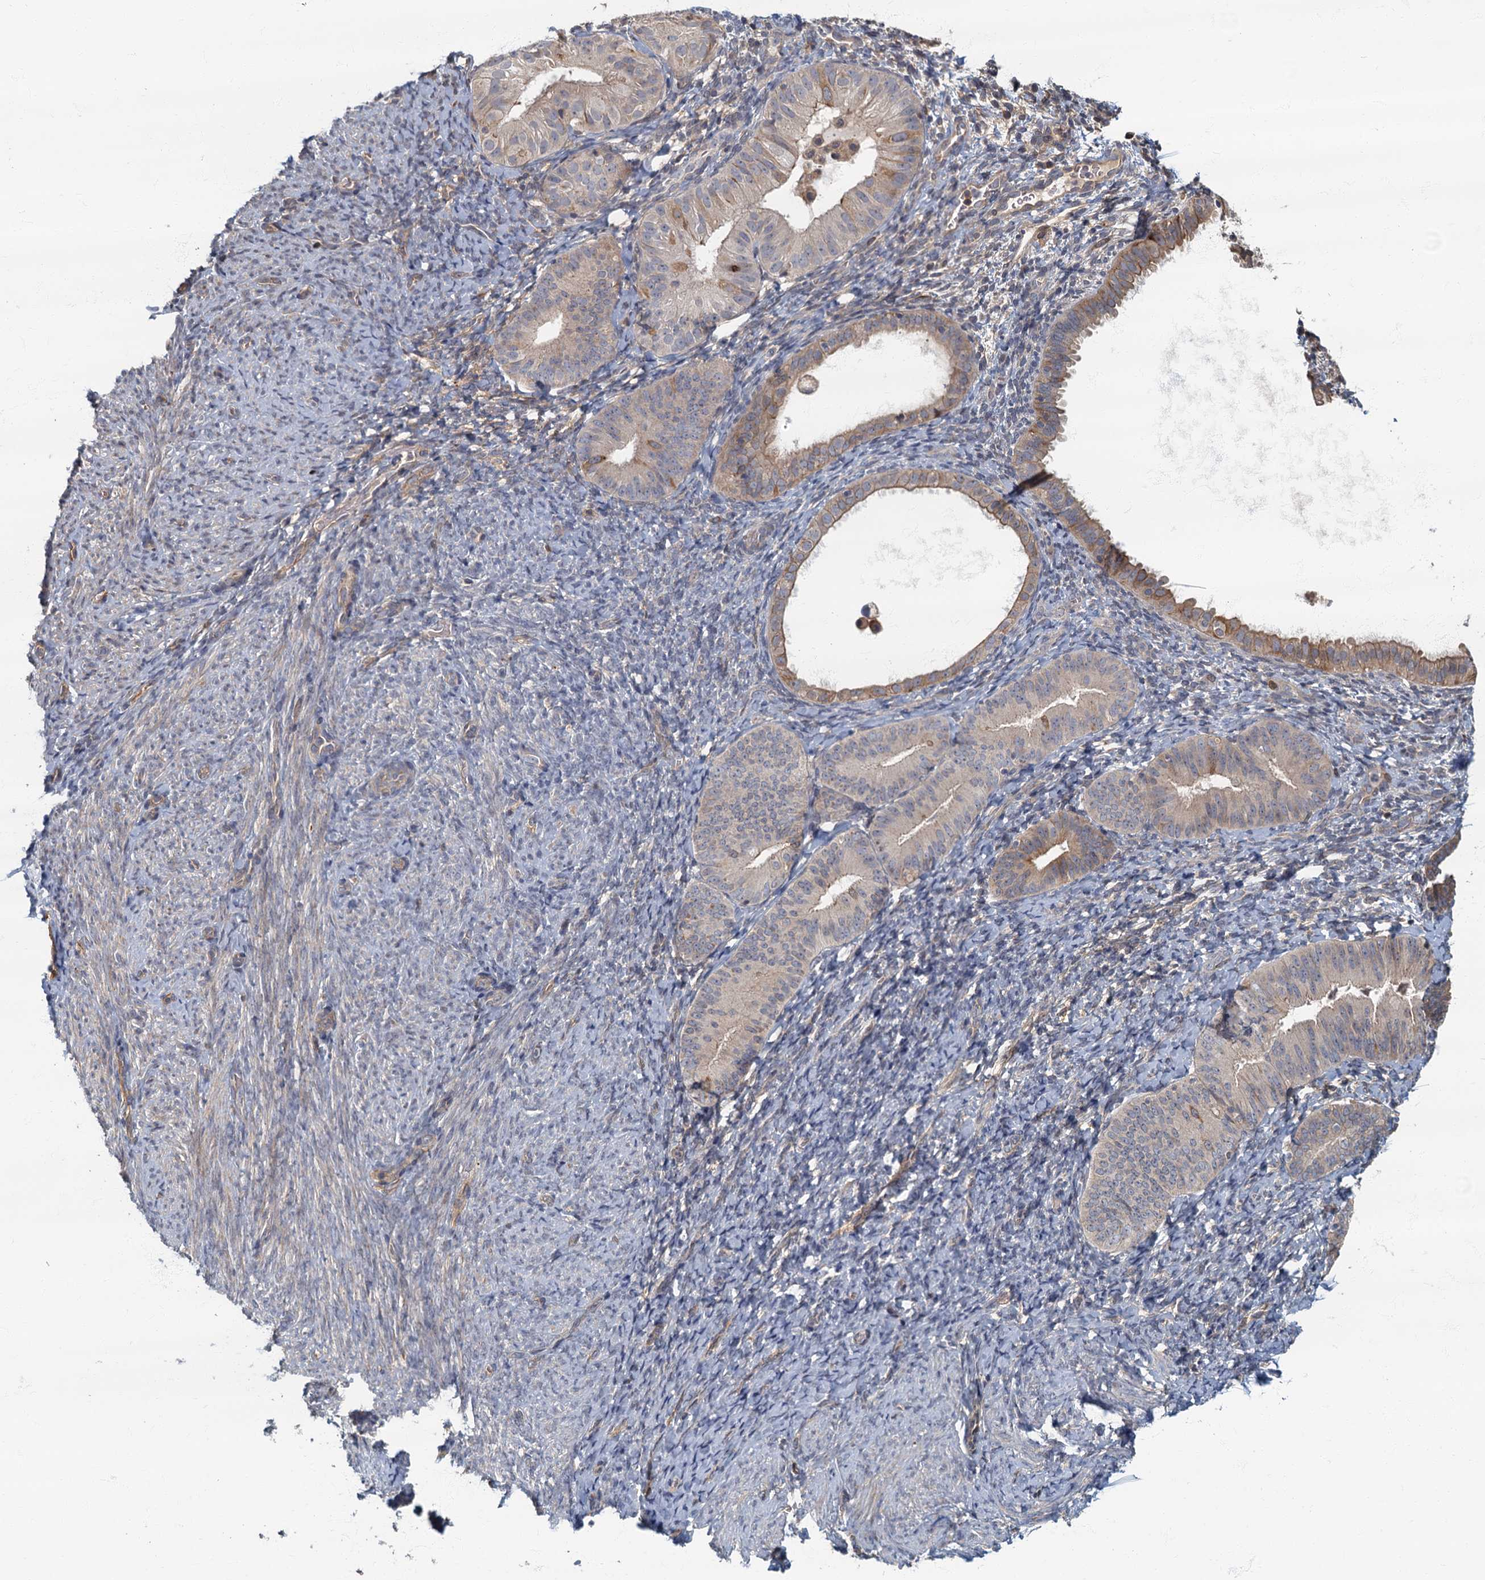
{"staining": {"intensity": "negative", "quantity": "none", "location": "none"}, "tissue": "endometrium", "cell_type": "Cells in endometrial stroma", "image_type": "normal", "snomed": [{"axis": "morphology", "description": "Normal tissue, NOS"}, {"axis": "topography", "description": "Endometrium"}], "caption": "DAB (3,3'-diaminobenzidine) immunohistochemical staining of unremarkable endometrium shows no significant staining in cells in endometrial stroma.", "gene": "CKAP2L", "patient": {"sex": "female", "age": 65}}